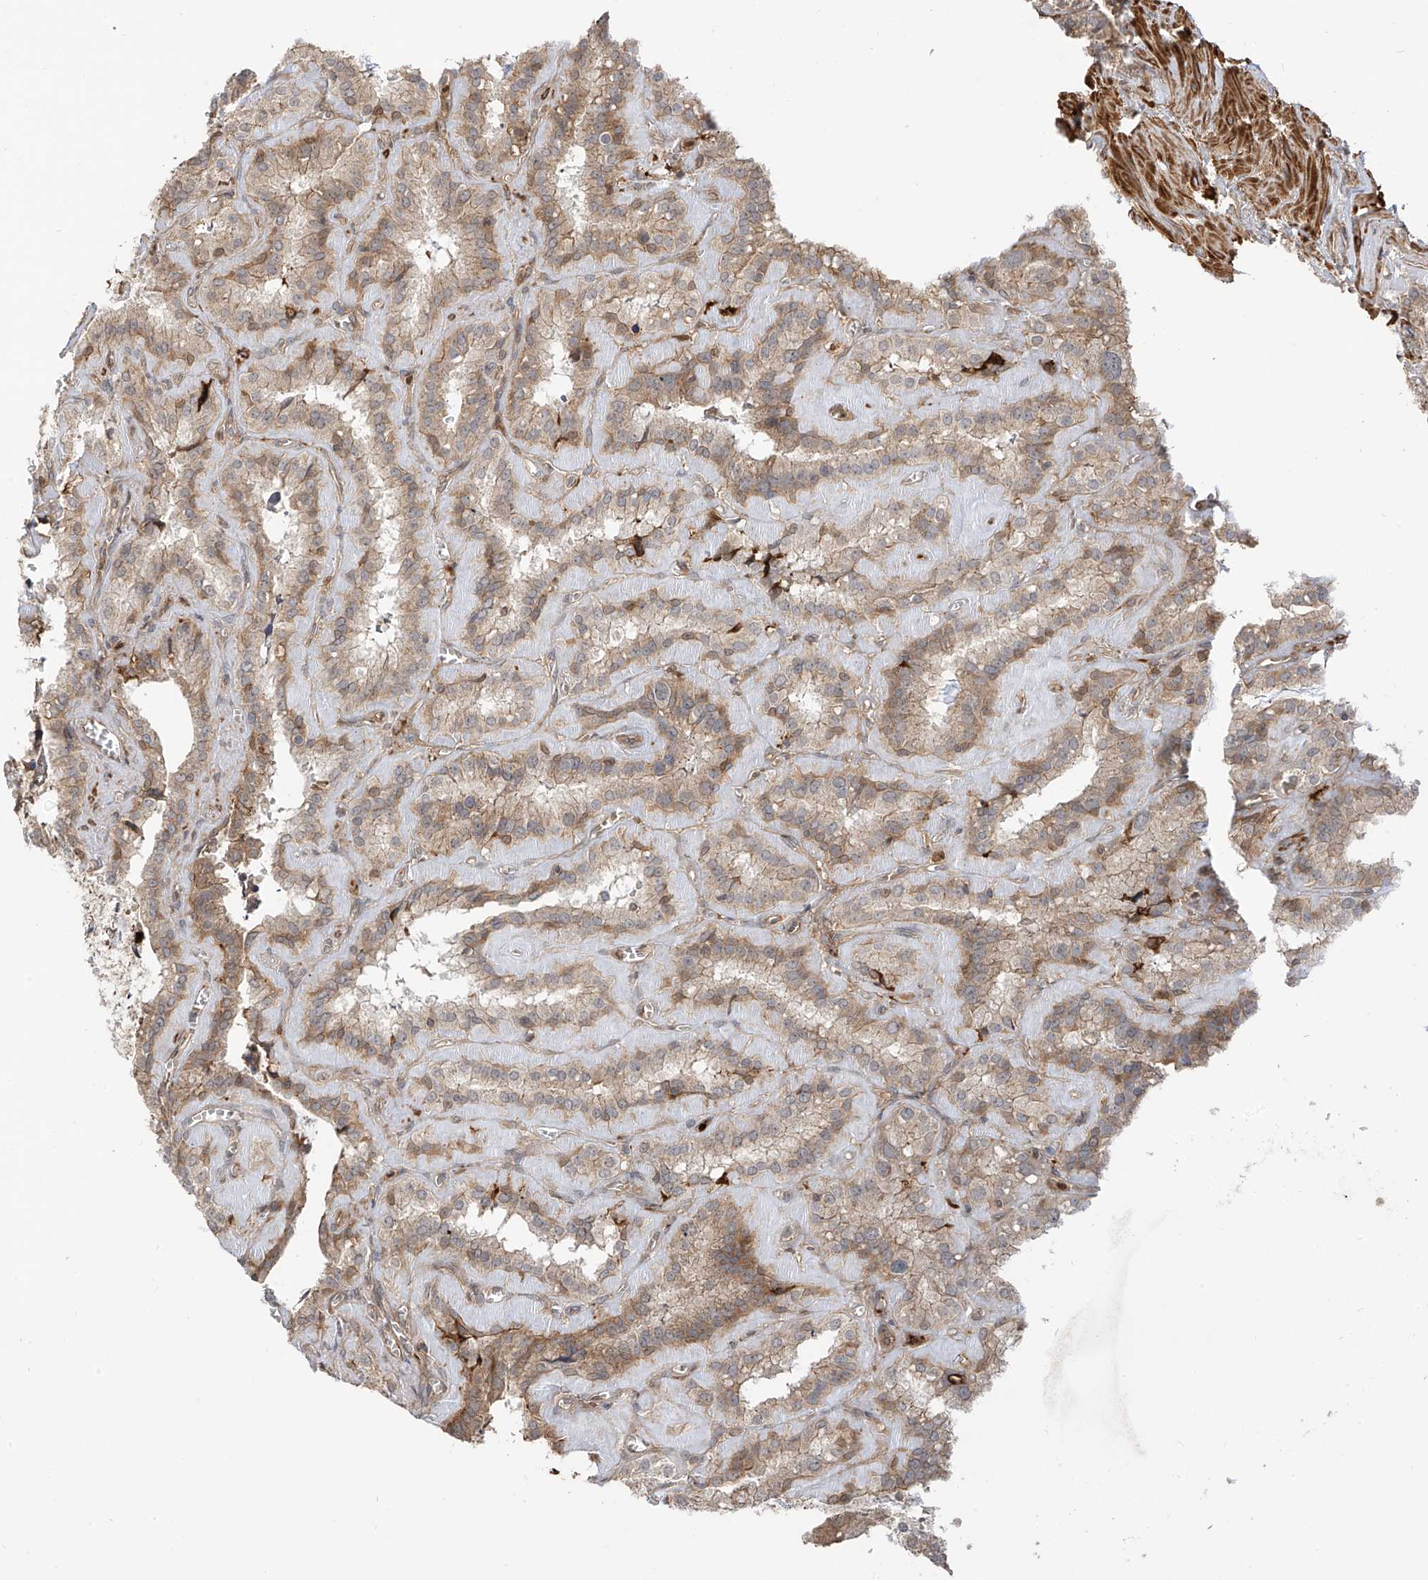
{"staining": {"intensity": "moderate", "quantity": "25%-75%", "location": "cytoplasmic/membranous"}, "tissue": "seminal vesicle", "cell_type": "Glandular cells", "image_type": "normal", "snomed": [{"axis": "morphology", "description": "Normal tissue, NOS"}, {"axis": "topography", "description": "Prostate"}, {"axis": "topography", "description": "Seminal veicle"}], "caption": "Seminal vesicle stained for a protein (brown) demonstrates moderate cytoplasmic/membranous positive staining in approximately 25%-75% of glandular cells.", "gene": "ATAD2B", "patient": {"sex": "male", "age": 59}}